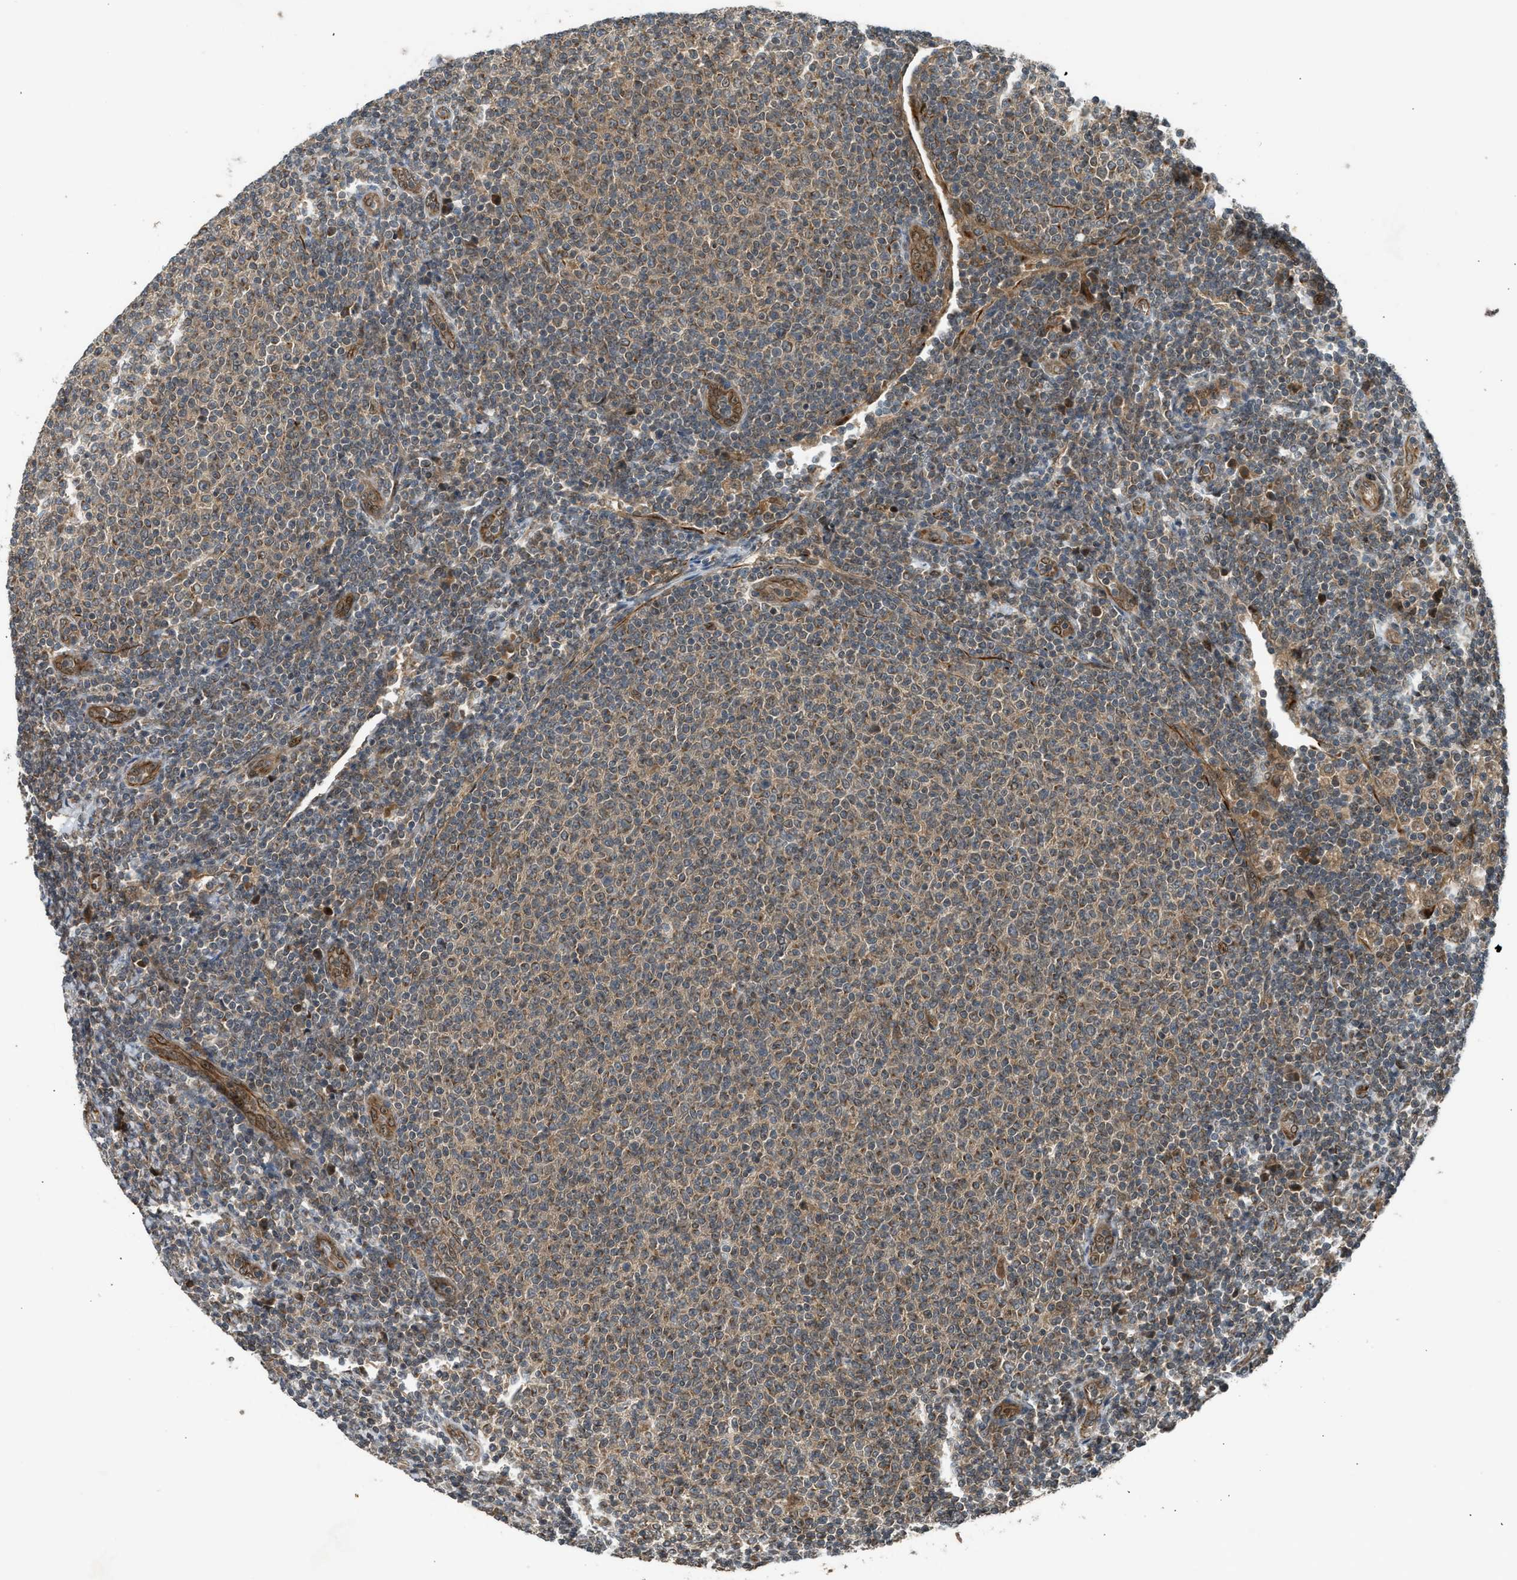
{"staining": {"intensity": "weak", "quantity": "25%-75%", "location": "cytoplasmic/membranous"}, "tissue": "lymphoma", "cell_type": "Tumor cells", "image_type": "cancer", "snomed": [{"axis": "morphology", "description": "Malignant lymphoma, non-Hodgkin's type, Low grade"}, {"axis": "topography", "description": "Lymph node"}], "caption": "This is an image of IHC staining of lymphoma, which shows weak expression in the cytoplasmic/membranous of tumor cells.", "gene": "TXNL1", "patient": {"sex": "male", "age": 66}}